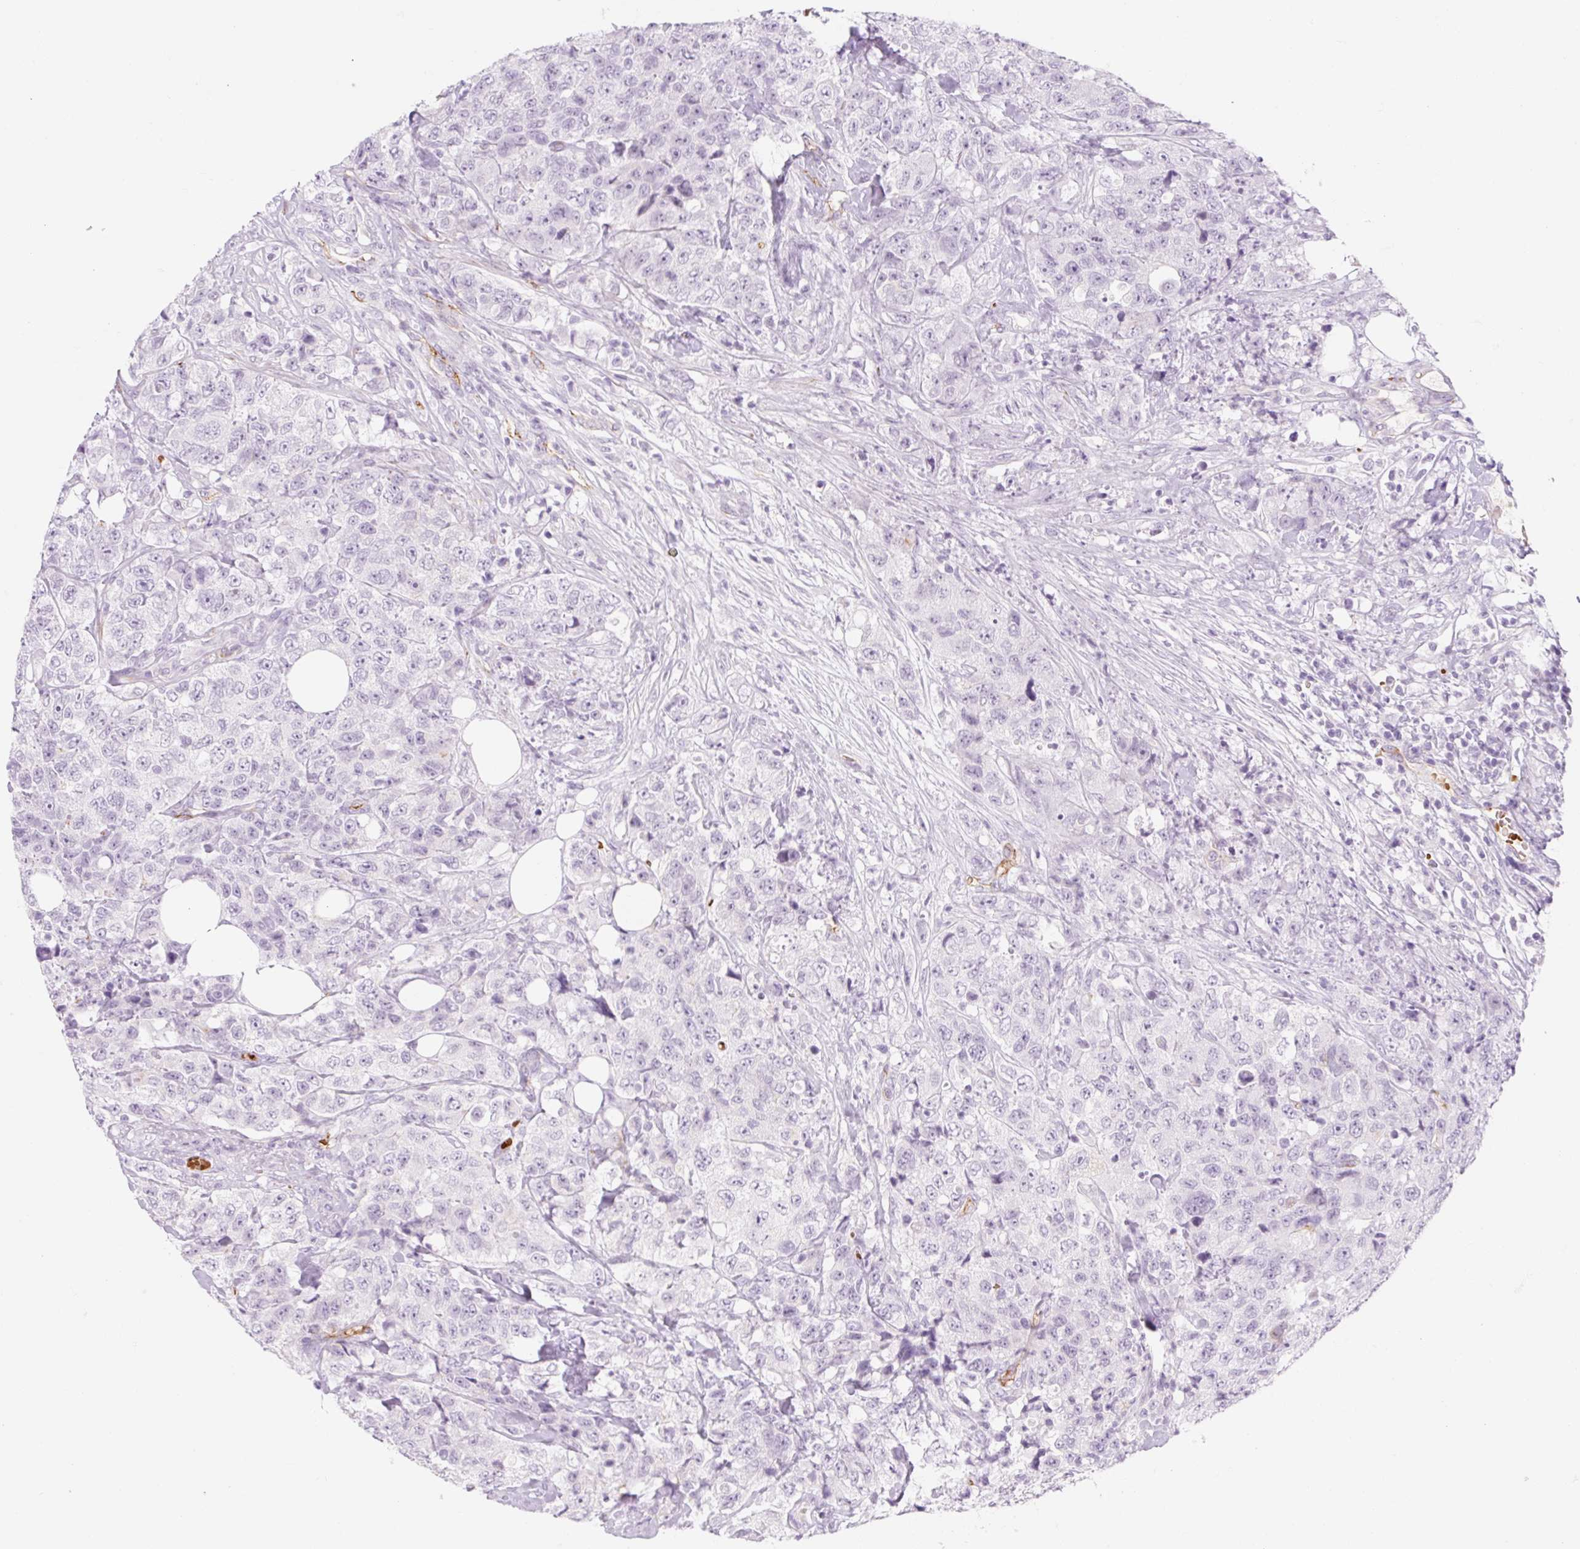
{"staining": {"intensity": "negative", "quantity": "none", "location": "none"}, "tissue": "urothelial cancer", "cell_type": "Tumor cells", "image_type": "cancer", "snomed": [{"axis": "morphology", "description": "Urothelial carcinoma, High grade"}, {"axis": "topography", "description": "Urinary bladder"}], "caption": "This photomicrograph is of urothelial cancer stained with immunohistochemistry to label a protein in brown with the nuclei are counter-stained blue. There is no positivity in tumor cells.", "gene": "TAF1L", "patient": {"sex": "female", "age": 78}}